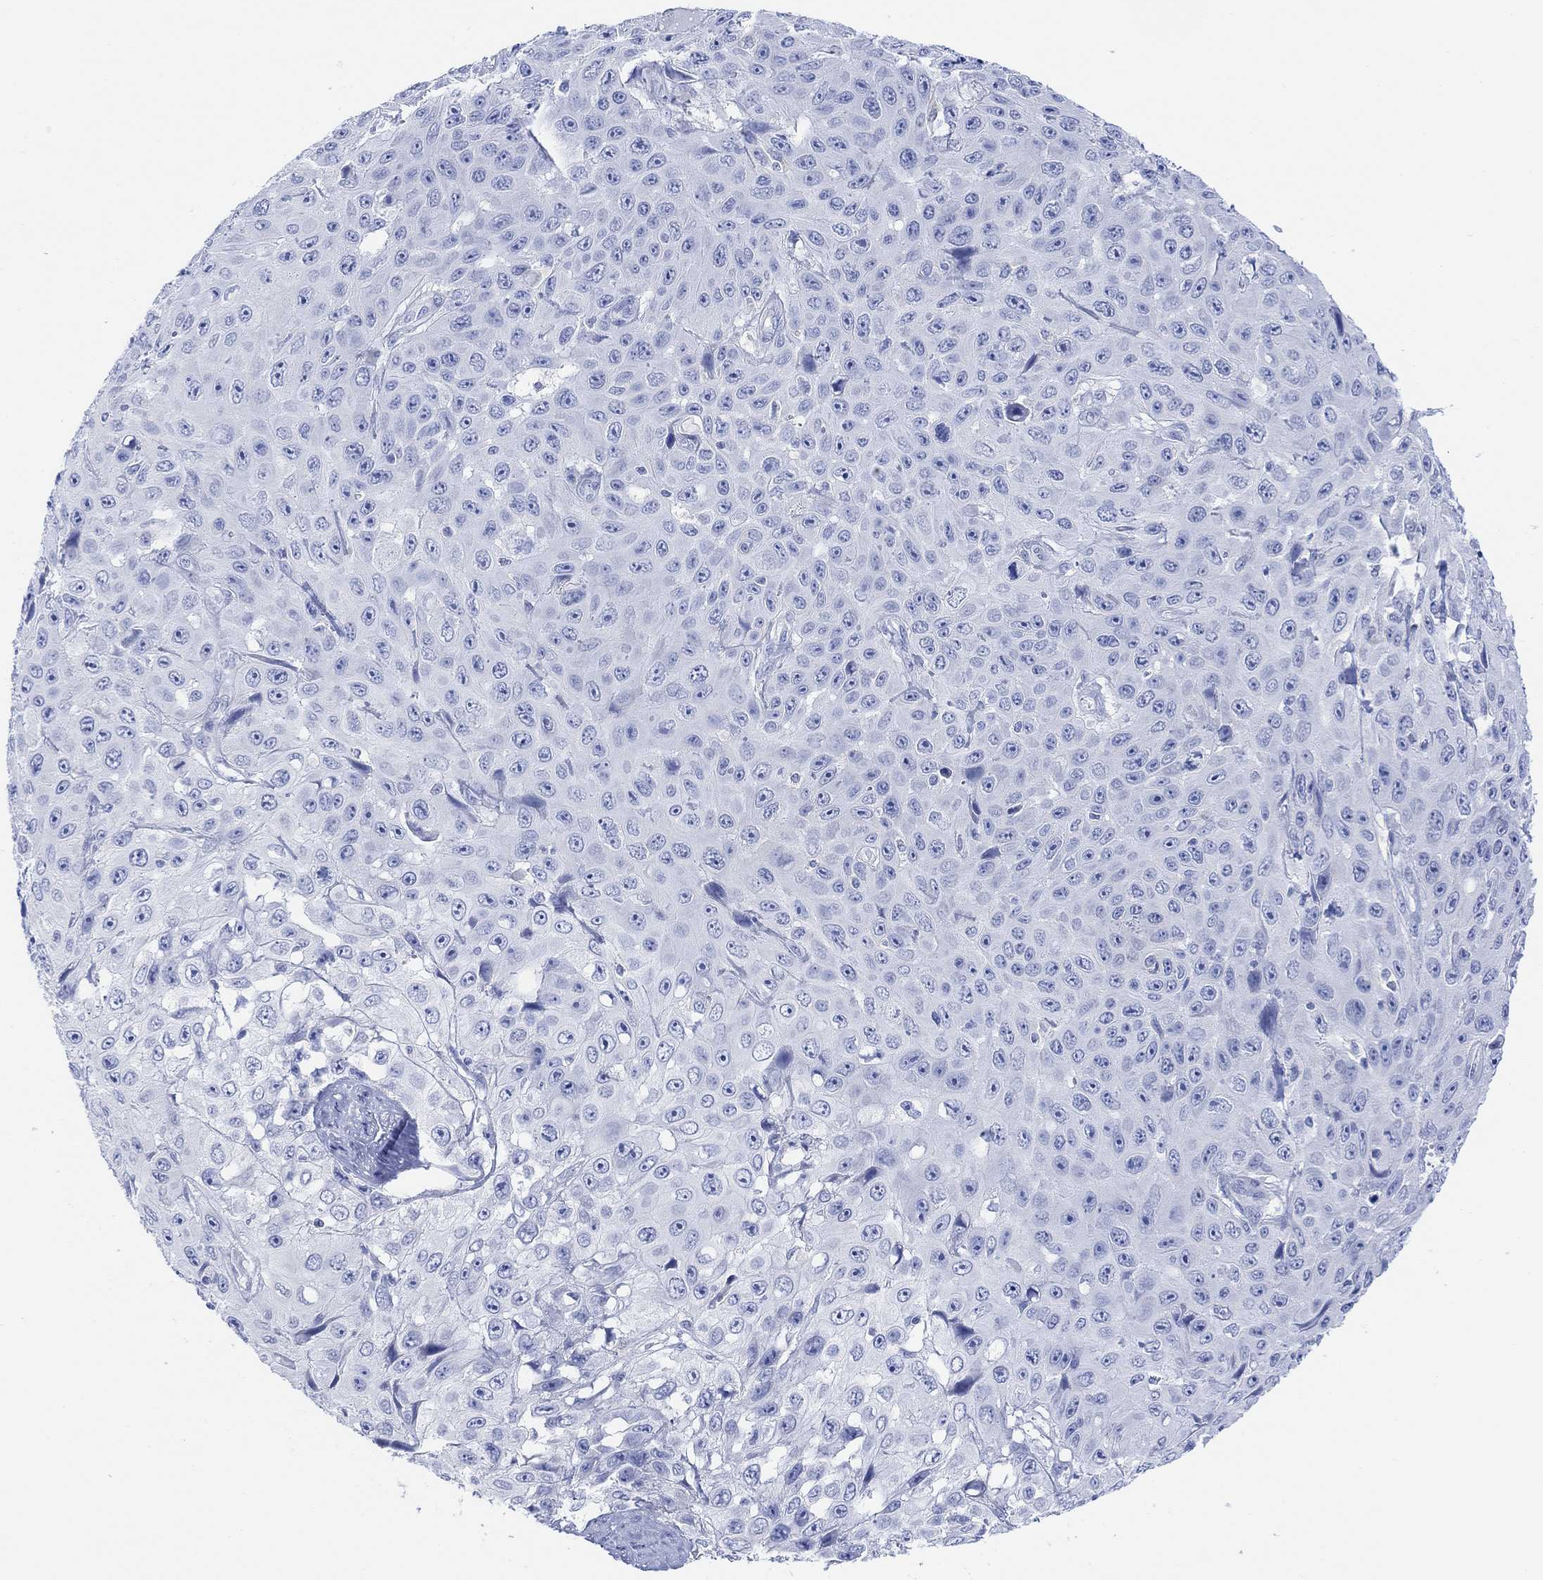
{"staining": {"intensity": "negative", "quantity": "none", "location": "none"}, "tissue": "skin cancer", "cell_type": "Tumor cells", "image_type": "cancer", "snomed": [{"axis": "morphology", "description": "Squamous cell carcinoma, NOS"}, {"axis": "topography", "description": "Skin"}], "caption": "IHC photomicrograph of neoplastic tissue: skin squamous cell carcinoma stained with DAB demonstrates no significant protein positivity in tumor cells.", "gene": "GNG13", "patient": {"sex": "male", "age": 82}}